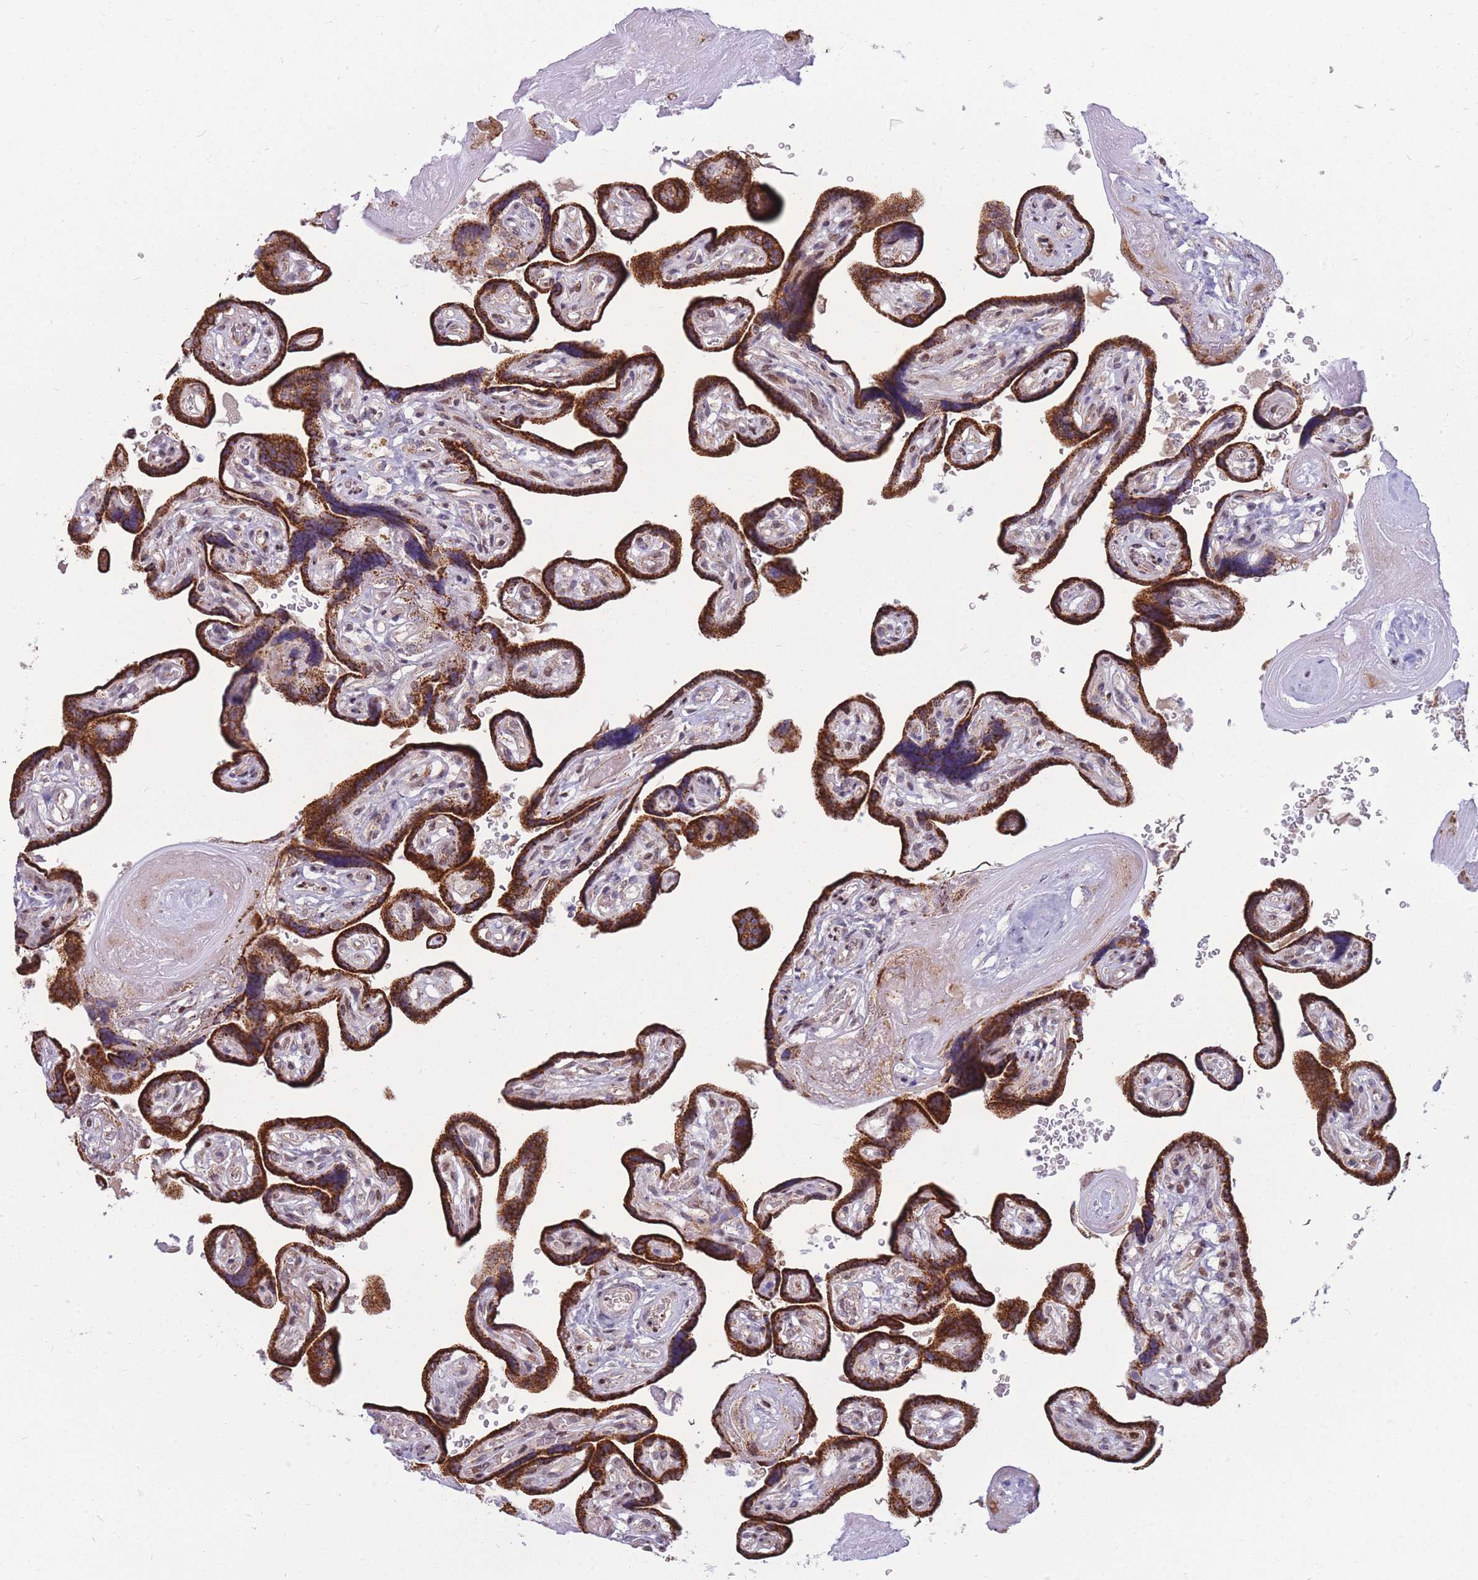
{"staining": {"intensity": "moderate", "quantity": ">75%", "location": "cytoplasmic/membranous"}, "tissue": "placenta", "cell_type": "Decidual cells", "image_type": "normal", "snomed": [{"axis": "morphology", "description": "Normal tissue, NOS"}, {"axis": "topography", "description": "Placenta"}], "caption": "Moderate cytoplasmic/membranous staining for a protein is identified in approximately >75% of decidual cells of normal placenta using IHC.", "gene": "HSPE1", "patient": {"sex": "female", "age": 32}}